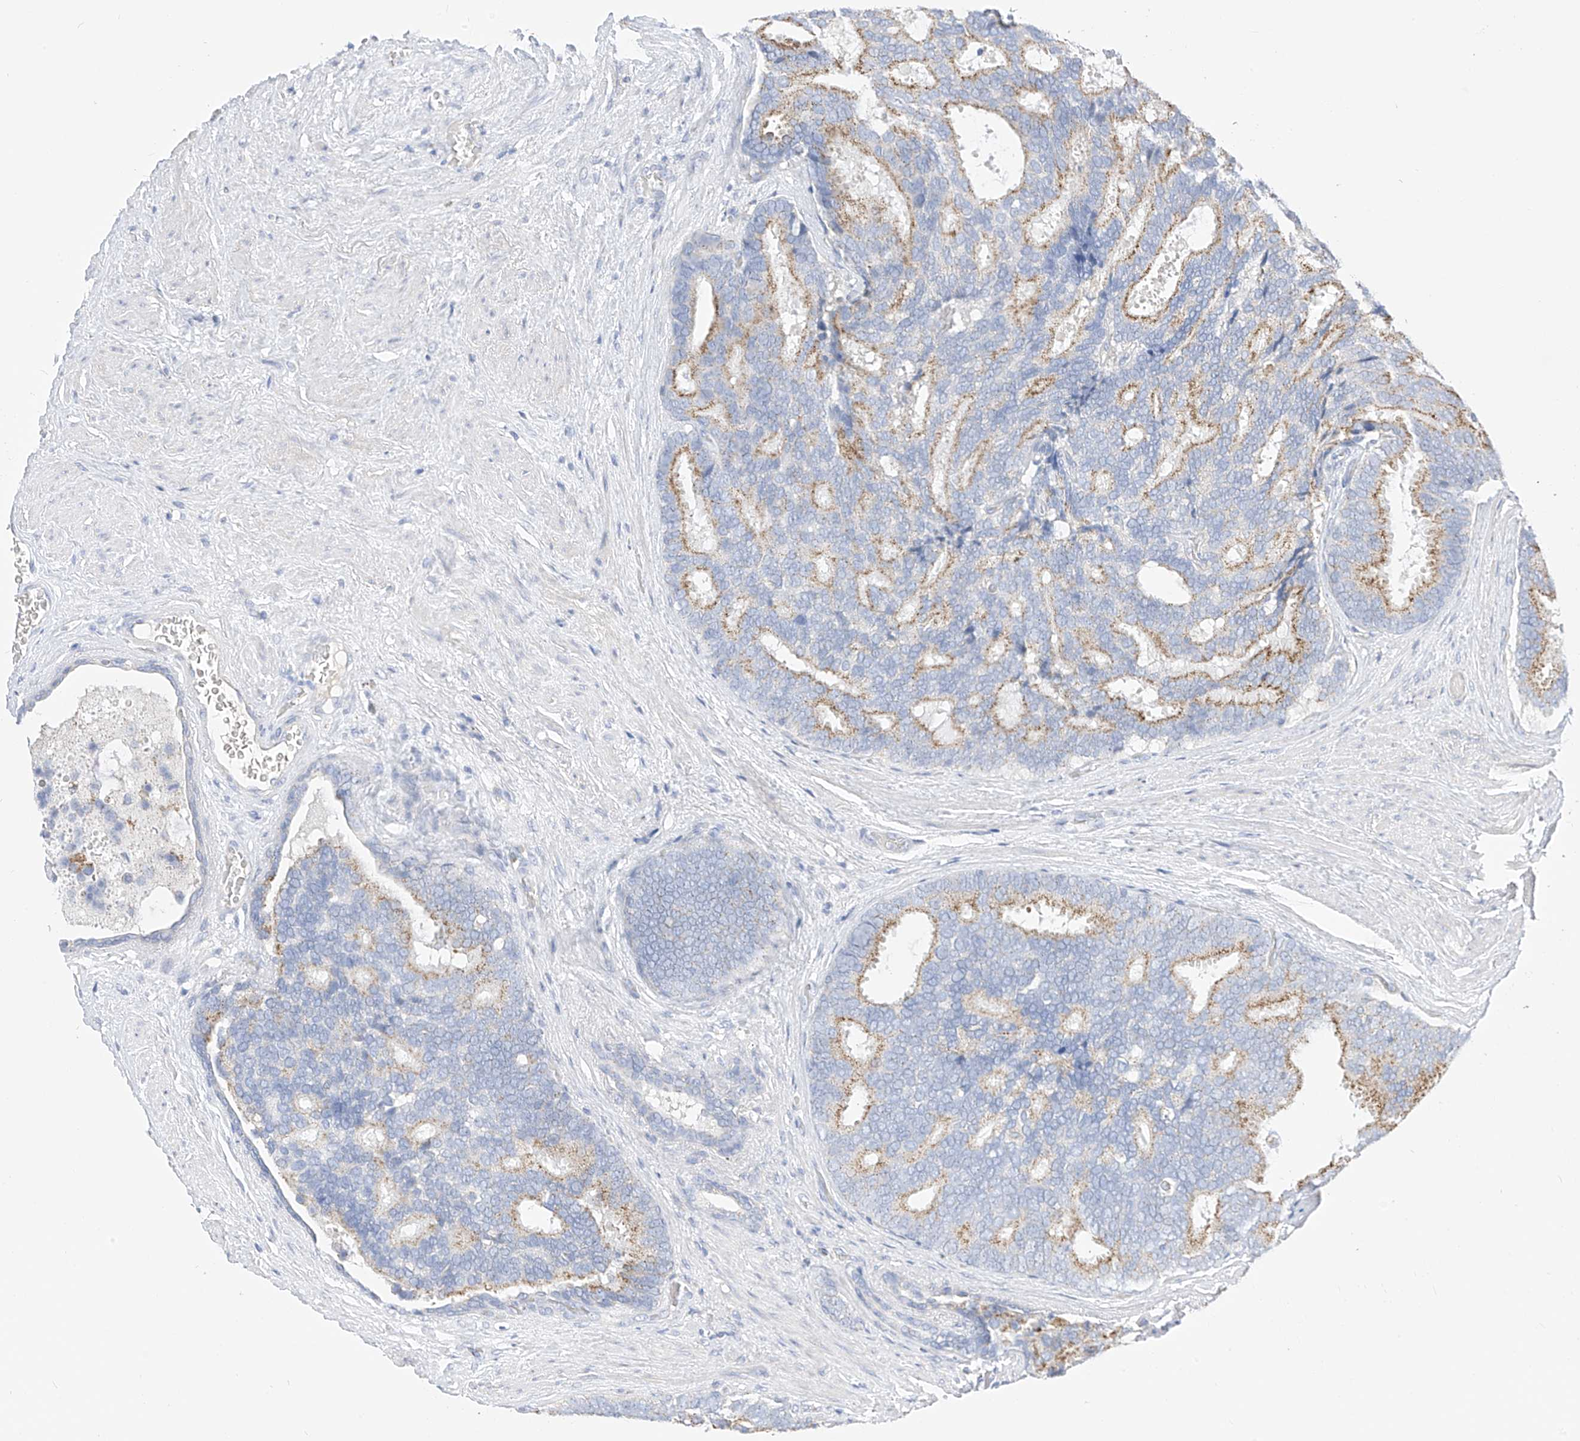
{"staining": {"intensity": "moderate", "quantity": "25%-75%", "location": "cytoplasmic/membranous"}, "tissue": "prostate cancer", "cell_type": "Tumor cells", "image_type": "cancer", "snomed": [{"axis": "morphology", "description": "Adenocarcinoma, Low grade"}, {"axis": "topography", "description": "Prostate"}], "caption": "A photomicrograph of human prostate low-grade adenocarcinoma stained for a protein shows moderate cytoplasmic/membranous brown staining in tumor cells. (DAB = brown stain, brightfield microscopy at high magnification).", "gene": "RASA2", "patient": {"sex": "male", "age": 71}}